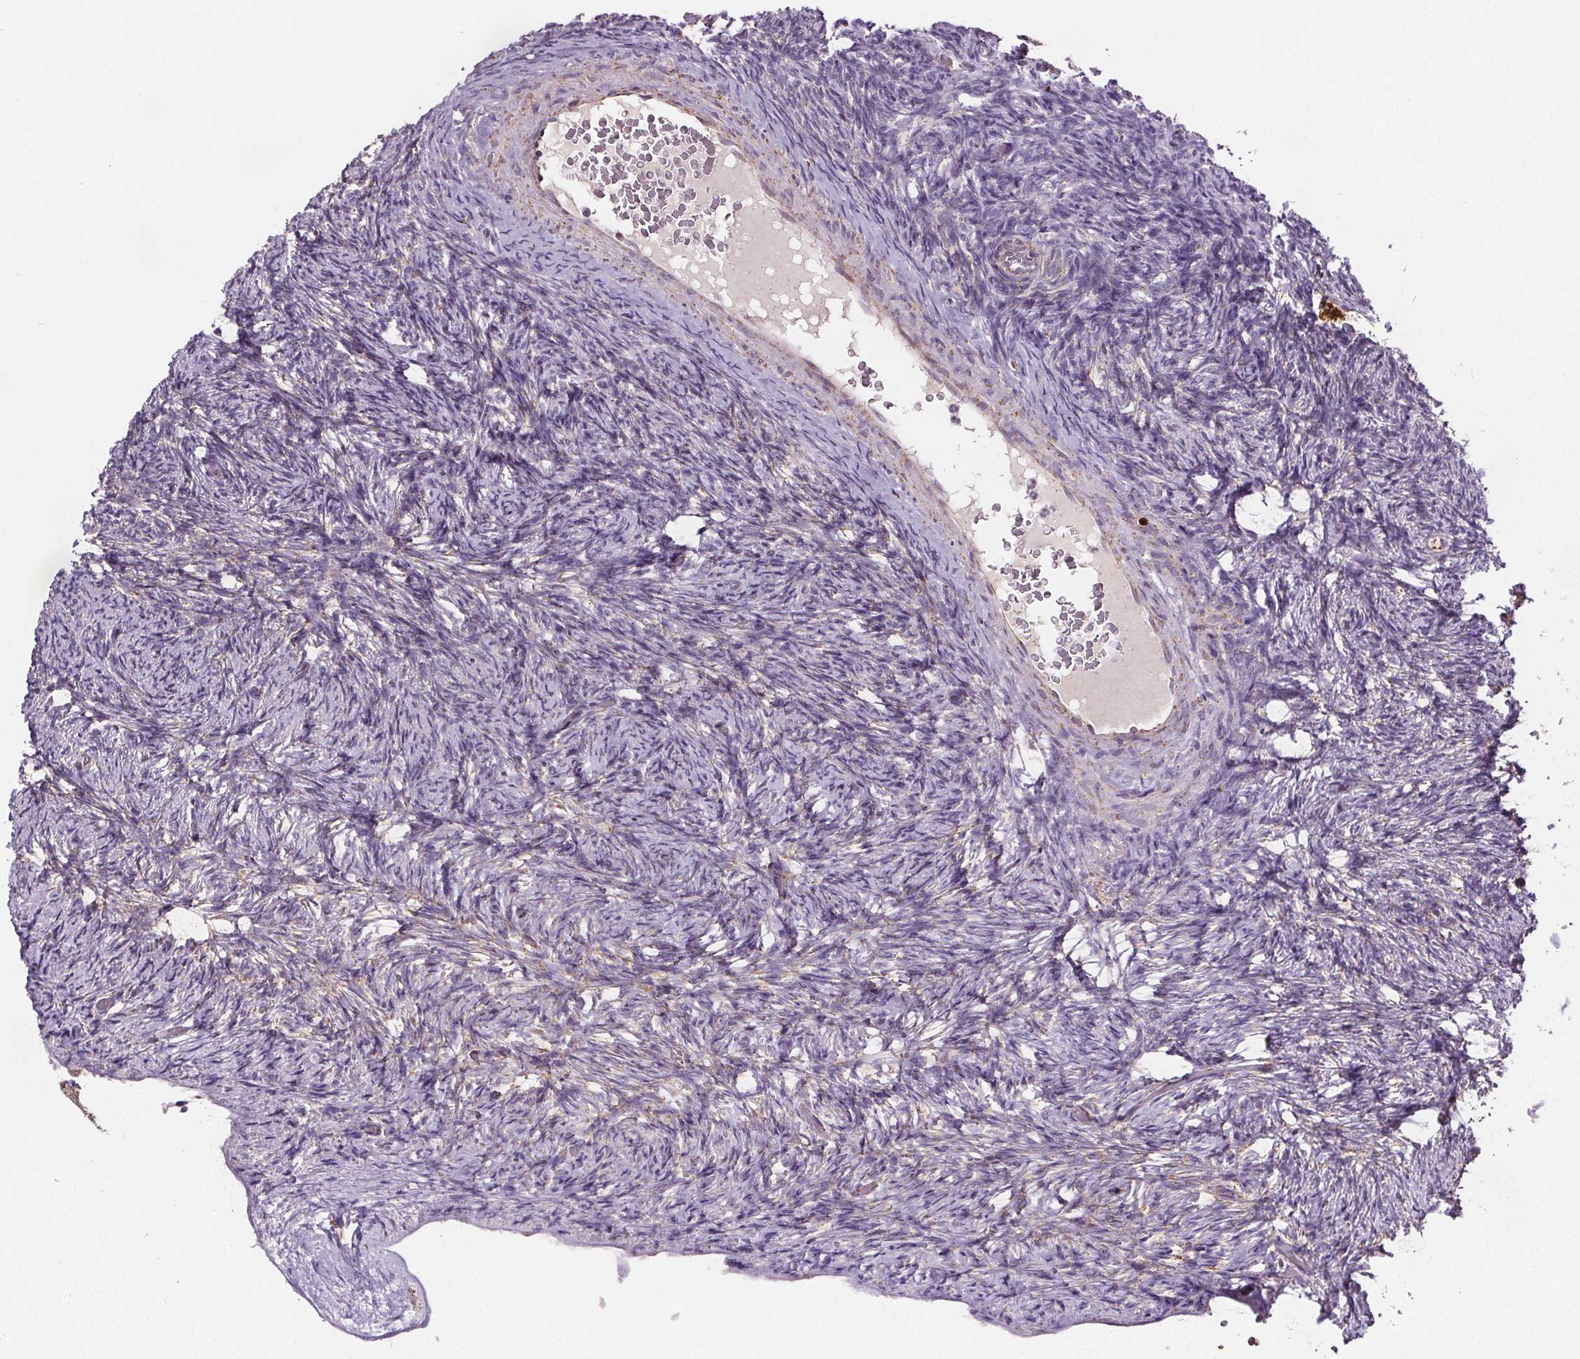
{"staining": {"intensity": "weak", "quantity": "25%-75%", "location": "cytoplasmic/membranous"}, "tissue": "ovary", "cell_type": "Ovarian stroma cells", "image_type": "normal", "snomed": [{"axis": "morphology", "description": "Normal tissue, NOS"}, {"axis": "topography", "description": "Ovary"}], "caption": "The micrograph reveals a brown stain indicating the presence of a protein in the cytoplasmic/membranous of ovarian stroma cells in ovary. Immunohistochemistry (ihc) stains the protein of interest in brown and the nuclei are stained blue.", "gene": "SUCLA2", "patient": {"sex": "female", "age": 34}}